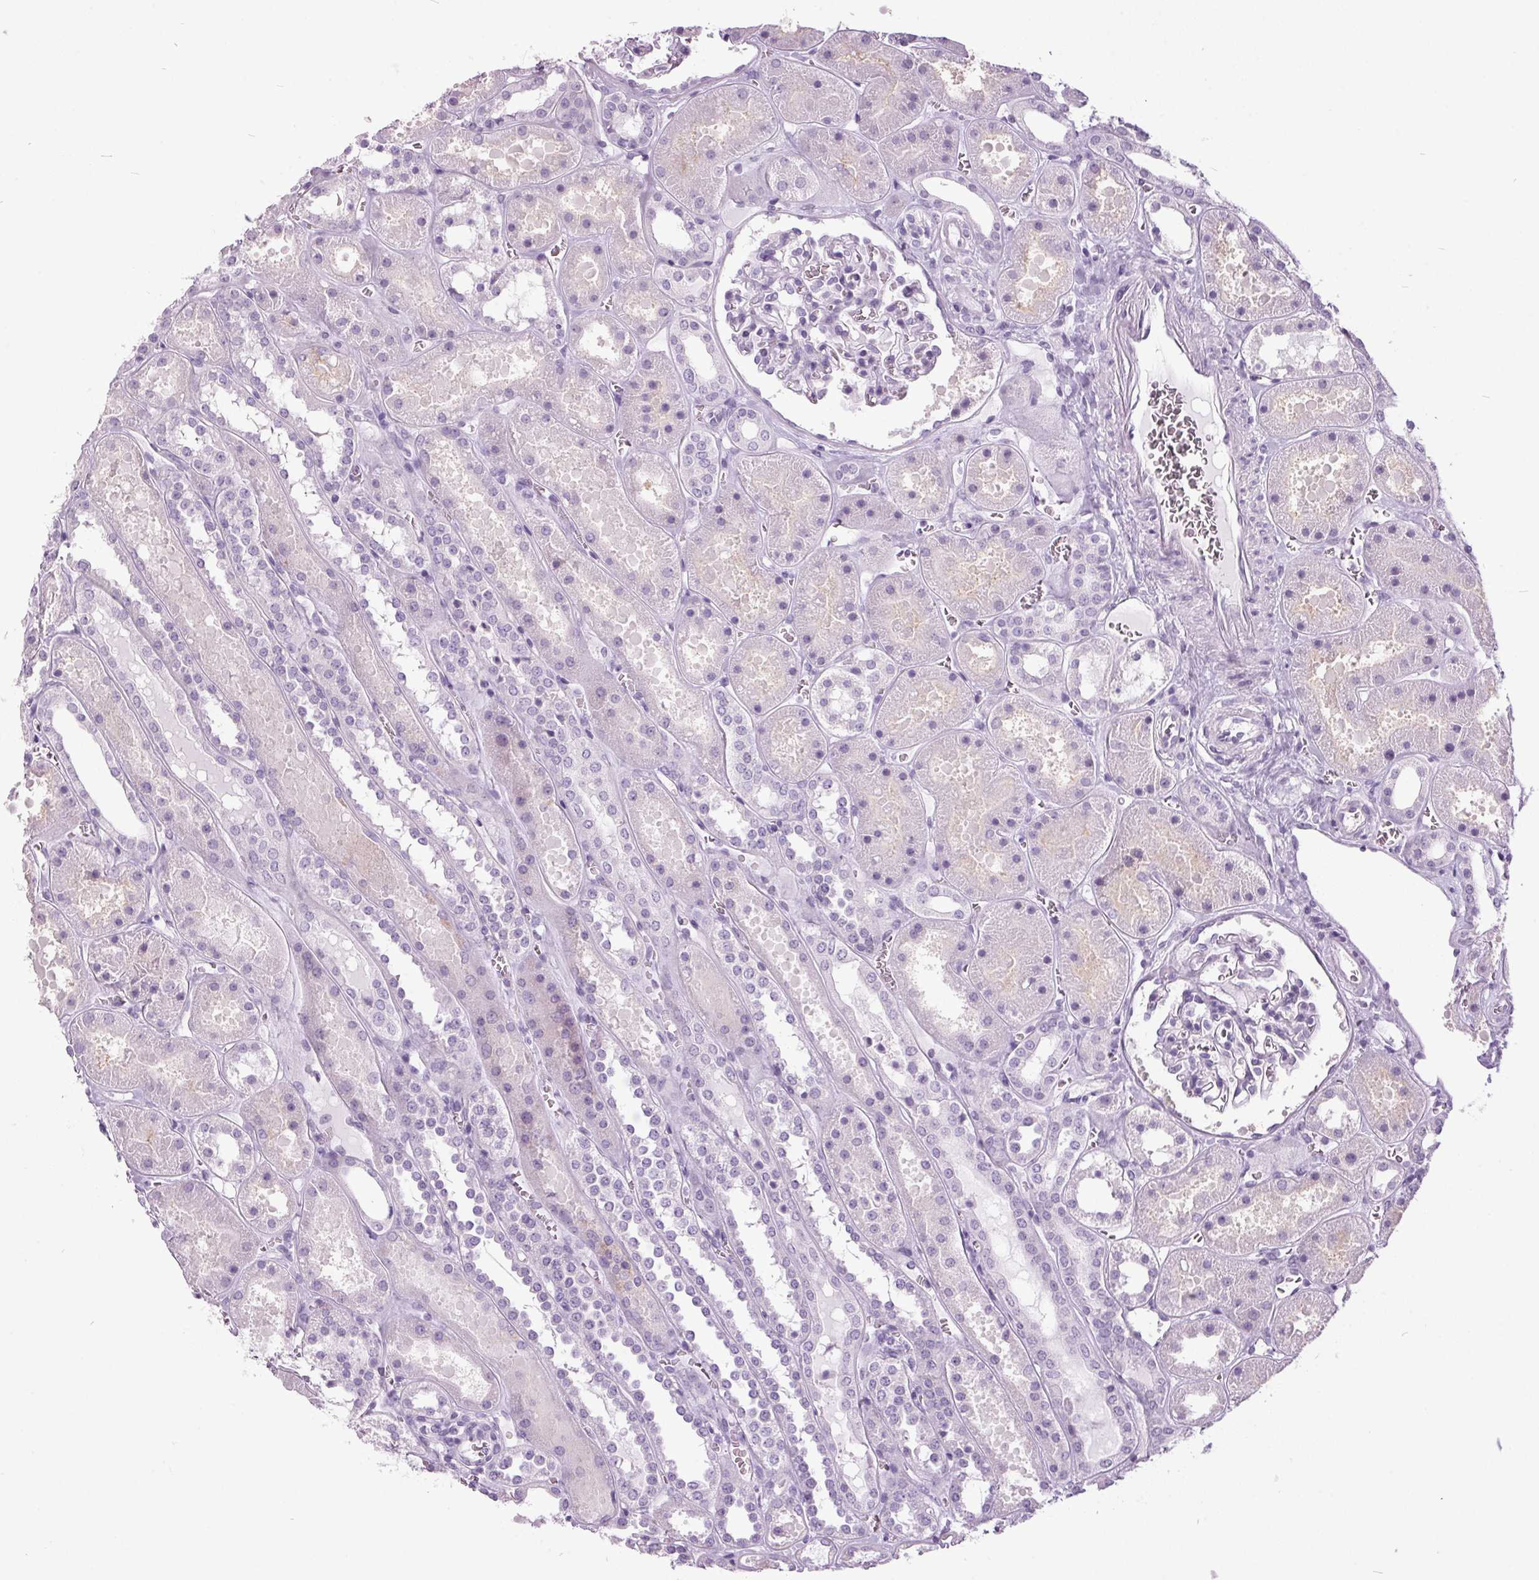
{"staining": {"intensity": "negative", "quantity": "none", "location": "none"}, "tissue": "kidney", "cell_type": "Cells in glomeruli", "image_type": "normal", "snomed": [{"axis": "morphology", "description": "Normal tissue, NOS"}, {"axis": "topography", "description": "Kidney"}], "caption": "A high-resolution photomicrograph shows immunohistochemistry staining of unremarkable kidney, which reveals no significant expression in cells in glomeruli.", "gene": "ODAD2", "patient": {"sex": "female", "age": 41}}